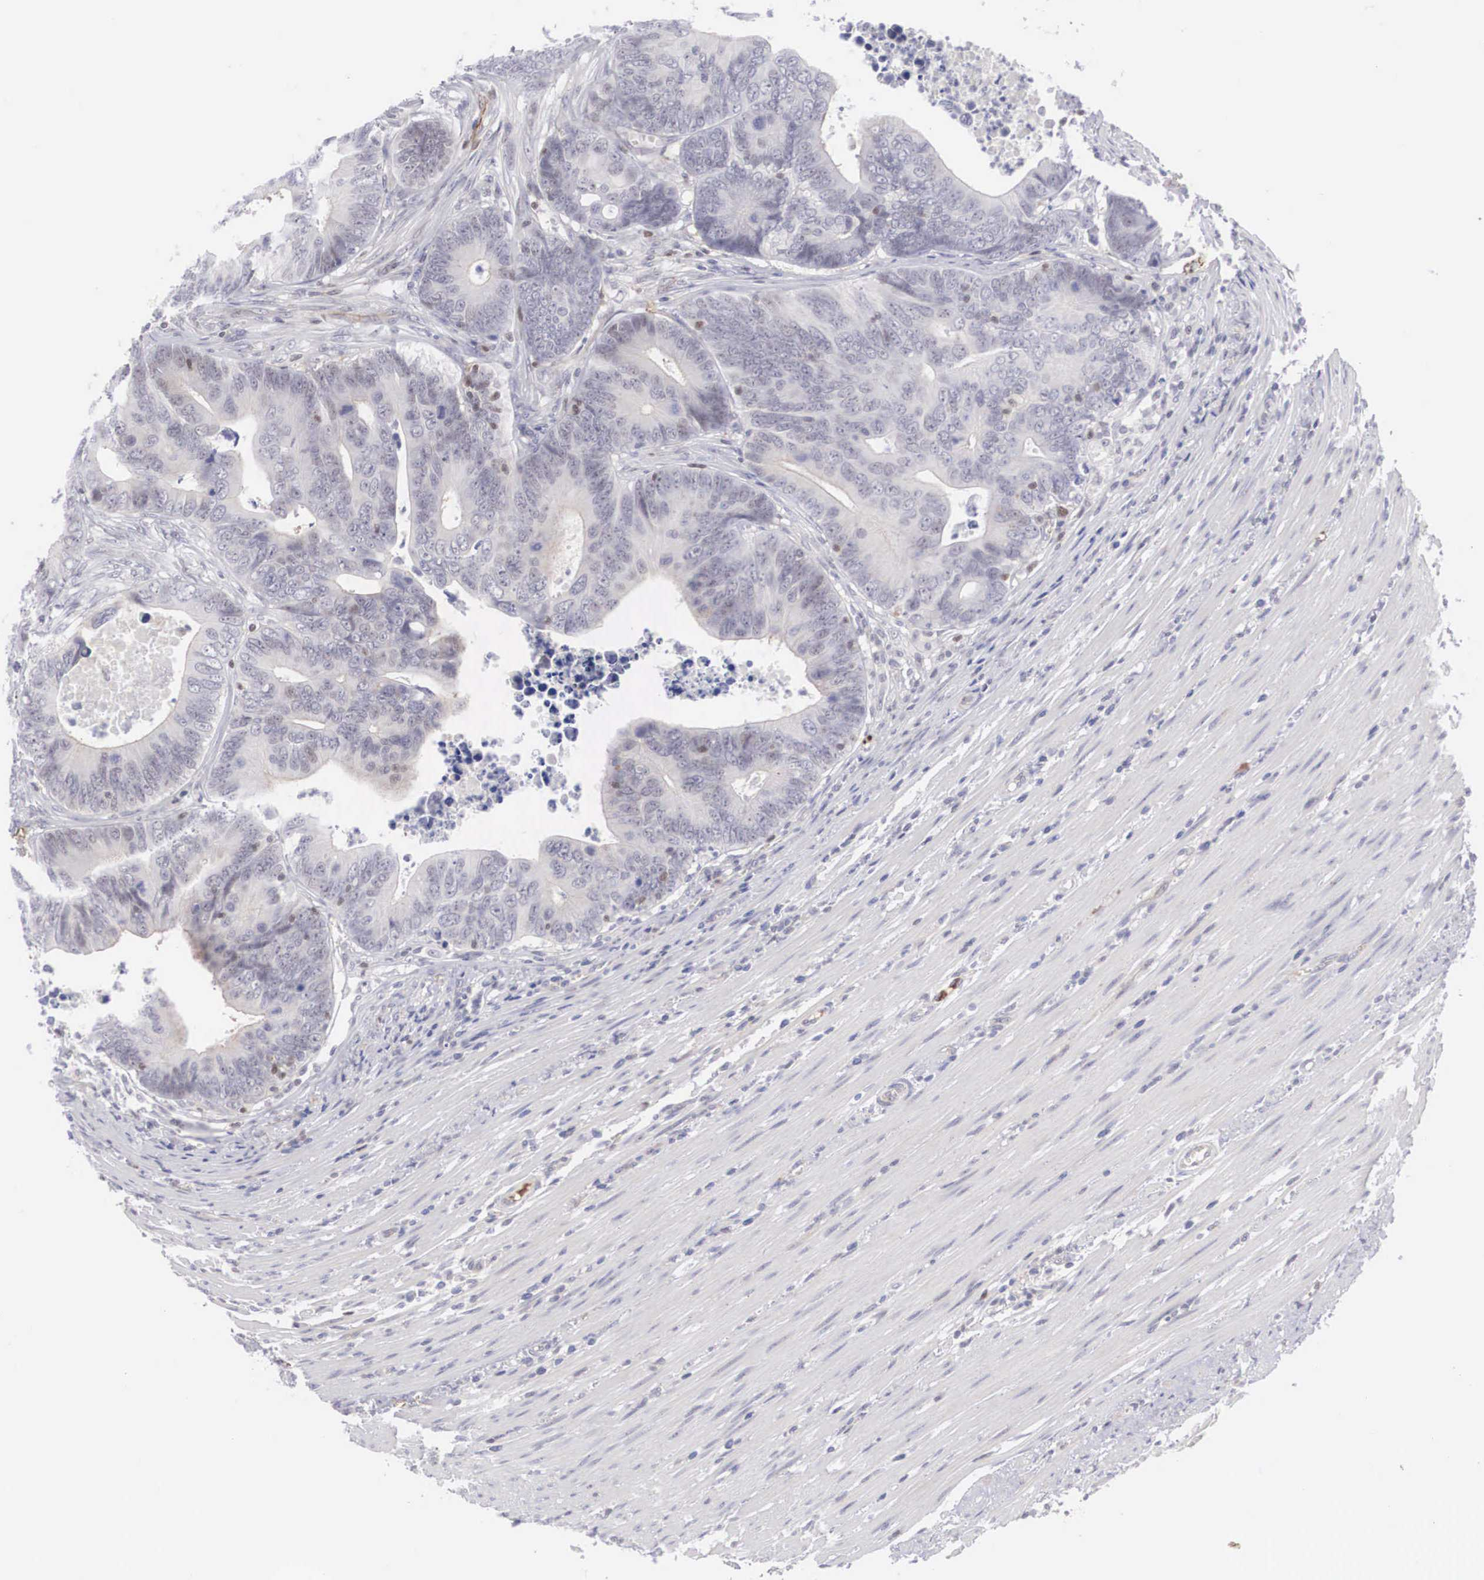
{"staining": {"intensity": "weak", "quantity": "<25%", "location": "cytoplasmic/membranous,nuclear"}, "tissue": "colorectal cancer", "cell_type": "Tumor cells", "image_type": "cancer", "snomed": [{"axis": "morphology", "description": "Adenocarcinoma, NOS"}, {"axis": "topography", "description": "Colon"}], "caption": "IHC photomicrograph of neoplastic tissue: human adenocarcinoma (colorectal) stained with DAB (3,3'-diaminobenzidine) shows no significant protein positivity in tumor cells.", "gene": "RBPJ", "patient": {"sex": "female", "age": 78}}